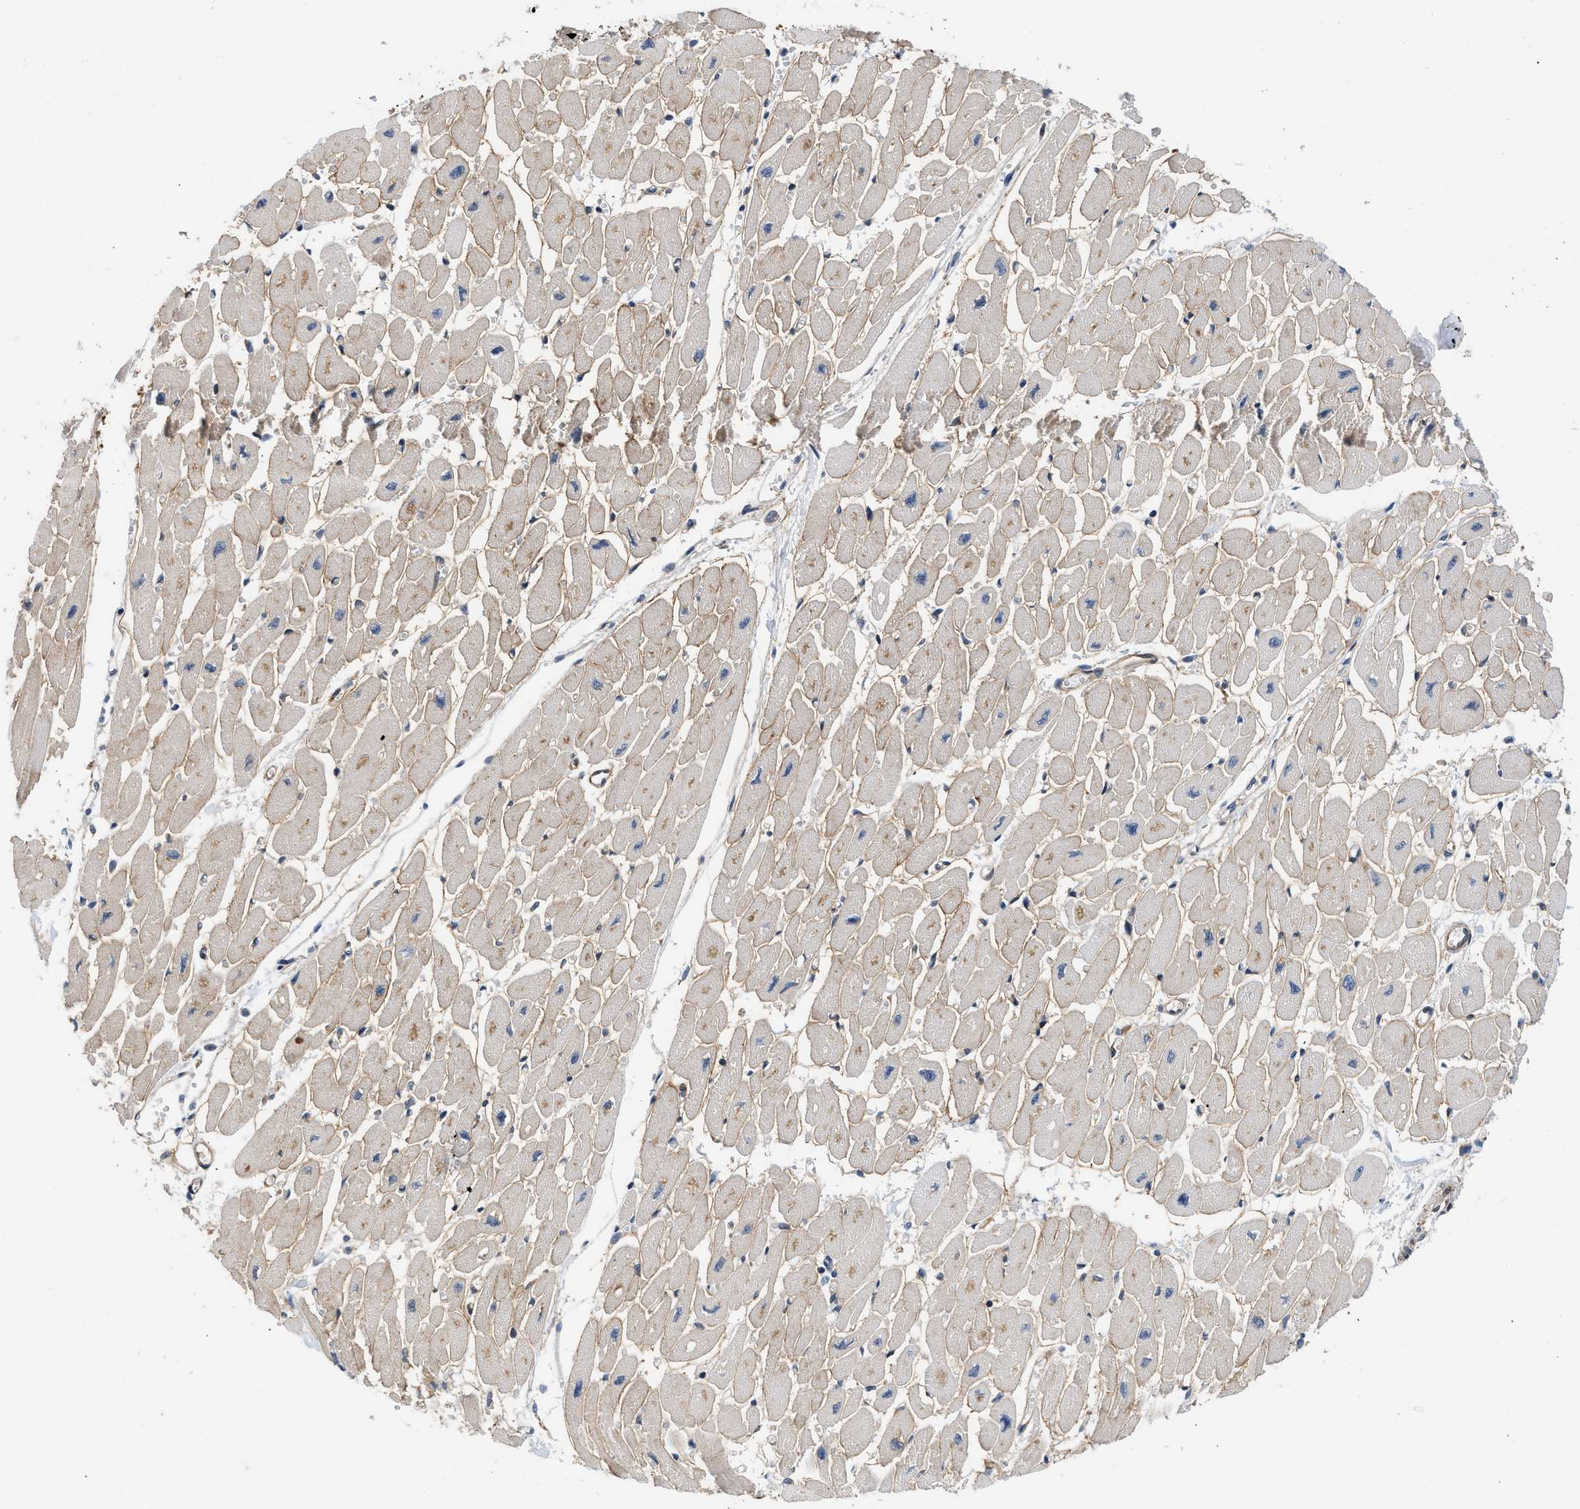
{"staining": {"intensity": "weak", "quantity": "<25%", "location": "cytoplasmic/membranous"}, "tissue": "heart muscle", "cell_type": "Cardiomyocytes", "image_type": "normal", "snomed": [{"axis": "morphology", "description": "Normal tissue, NOS"}, {"axis": "topography", "description": "Heart"}], "caption": "An immunohistochemistry (IHC) histopathology image of normal heart muscle is shown. There is no staining in cardiomyocytes of heart muscle. (Immunohistochemistry, brightfield microscopy, high magnification).", "gene": "POLG2", "patient": {"sex": "female", "age": 54}}